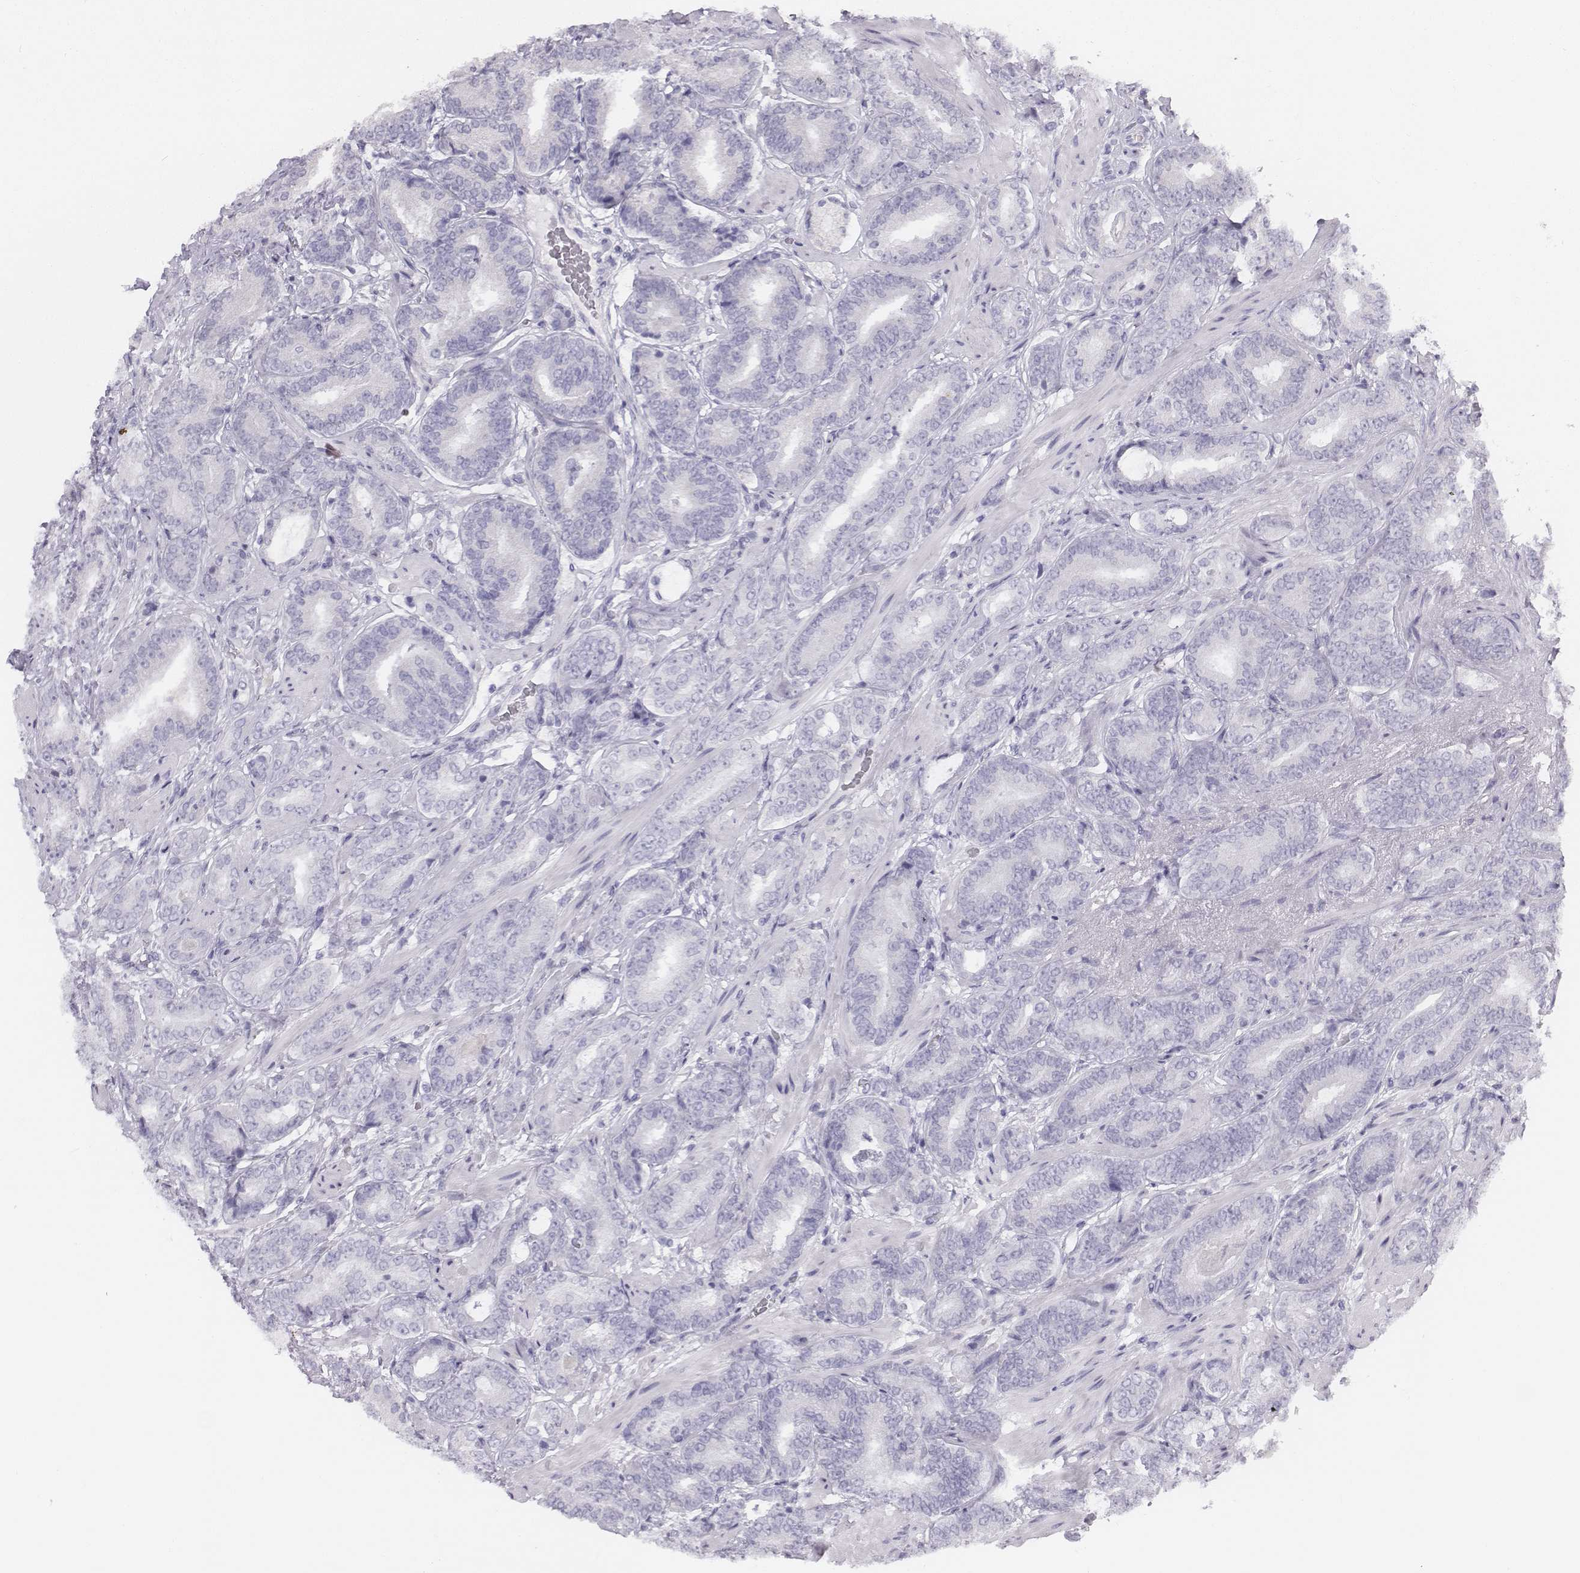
{"staining": {"intensity": "negative", "quantity": "none", "location": "none"}, "tissue": "prostate cancer", "cell_type": "Tumor cells", "image_type": "cancer", "snomed": [{"axis": "morphology", "description": "Adenocarcinoma, Low grade"}, {"axis": "topography", "description": "Prostate"}], "caption": "There is no significant expression in tumor cells of prostate cancer (low-grade adenocarcinoma).", "gene": "PENK", "patient": {"sex": "male", "age": 60}}